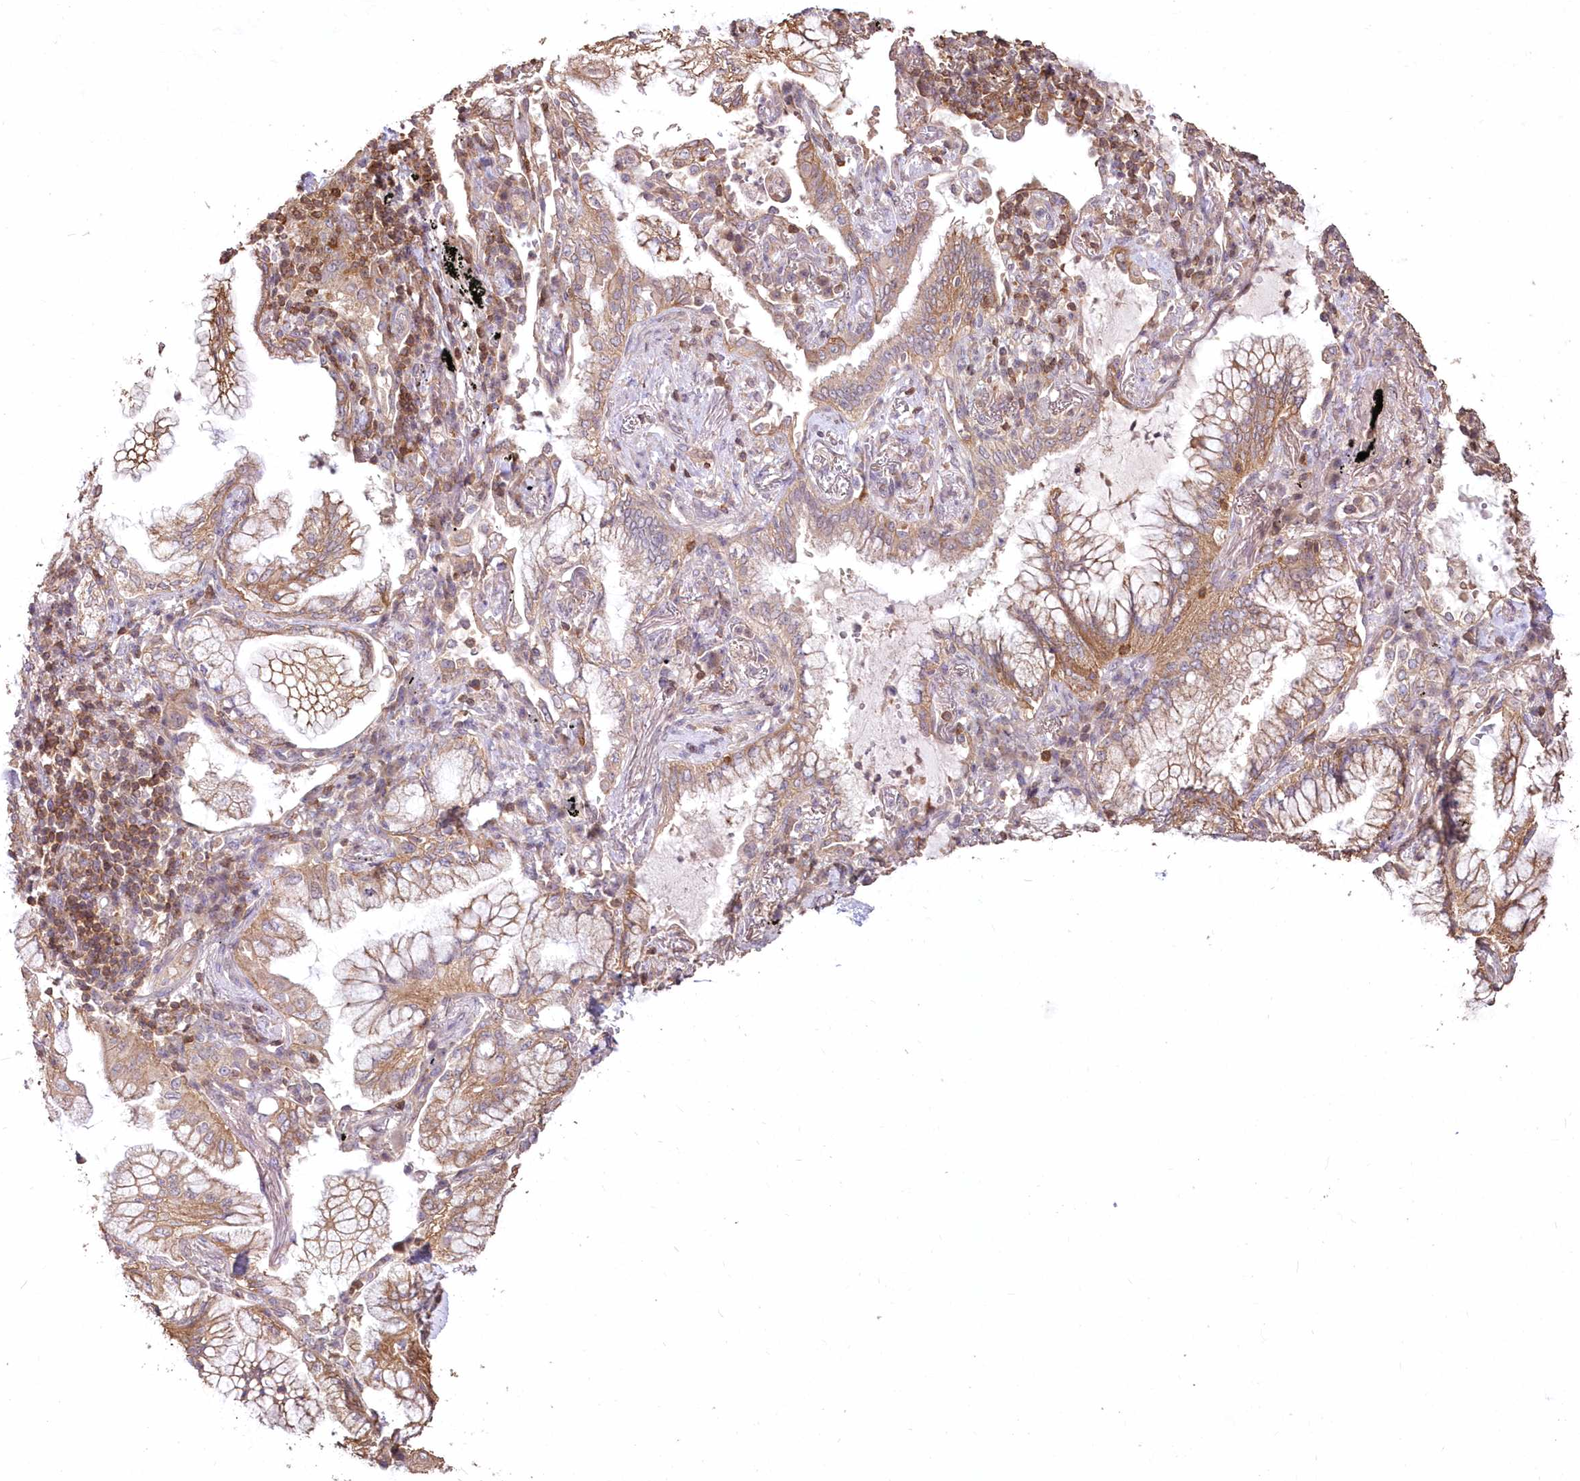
{"staining": {"intensity": "weak", "quantity": ">75%", "location": "cytoplasmic/membranous"}, "tissue": "lung cancer", "cell_type": "Tumor cells", "image_type": "cancer", "snomed": [{"axis": "morphology", "description": "Adenocarcinoma, NOS"}, {"axis": "topography", "description": "Lung"}], "caption": "There is low levels of weak cytoplasmic/membranous positivity in tumor cells of lung cancer, as demonstrated by immunohistochemical staining (brown color).", "gene": "STK17B", "patient": {"sex": "female", "age": 70}}